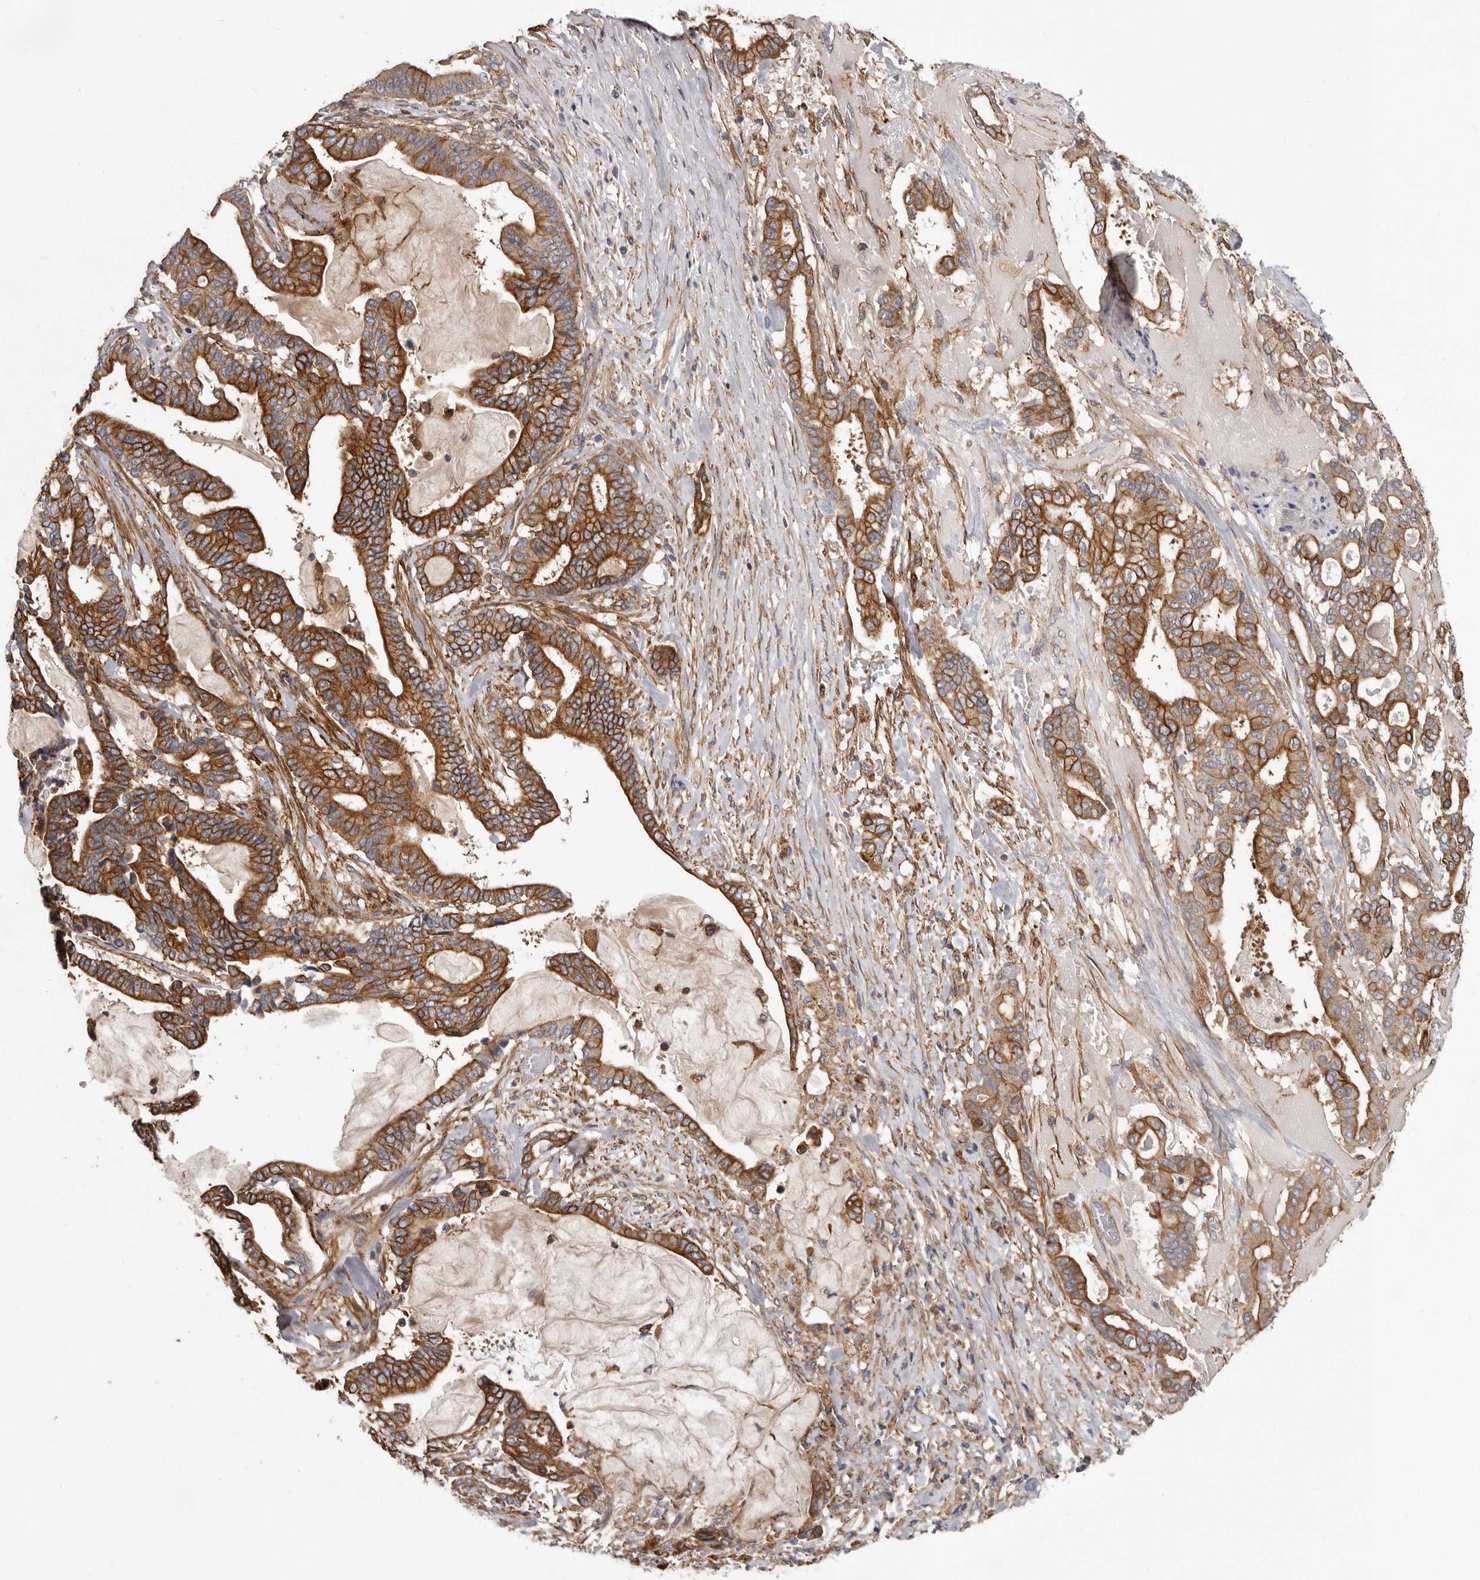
{"staining": {"intensity": "strong", "quantity": ">75%", "location": "cytoplasmic/membranous"}, "tissue": "pancreatic cancer", "cell_type": "Tumor cells", "image_type": "cancer", "snomed": [{"axis": "morphology", "description": "Adenocarcinoma, NOS"}, {"axis": "topography", "description": "Pancreas"}], "caption": "Pancreatic cancer stained with DAB immunohistochemistry (IHC) reveals high levels of strong cytoplasmic/membranous staining in approximately >75% of tumor cells.", "gene": "ENAH", "patient": {"sex": "male", "age": 63}}